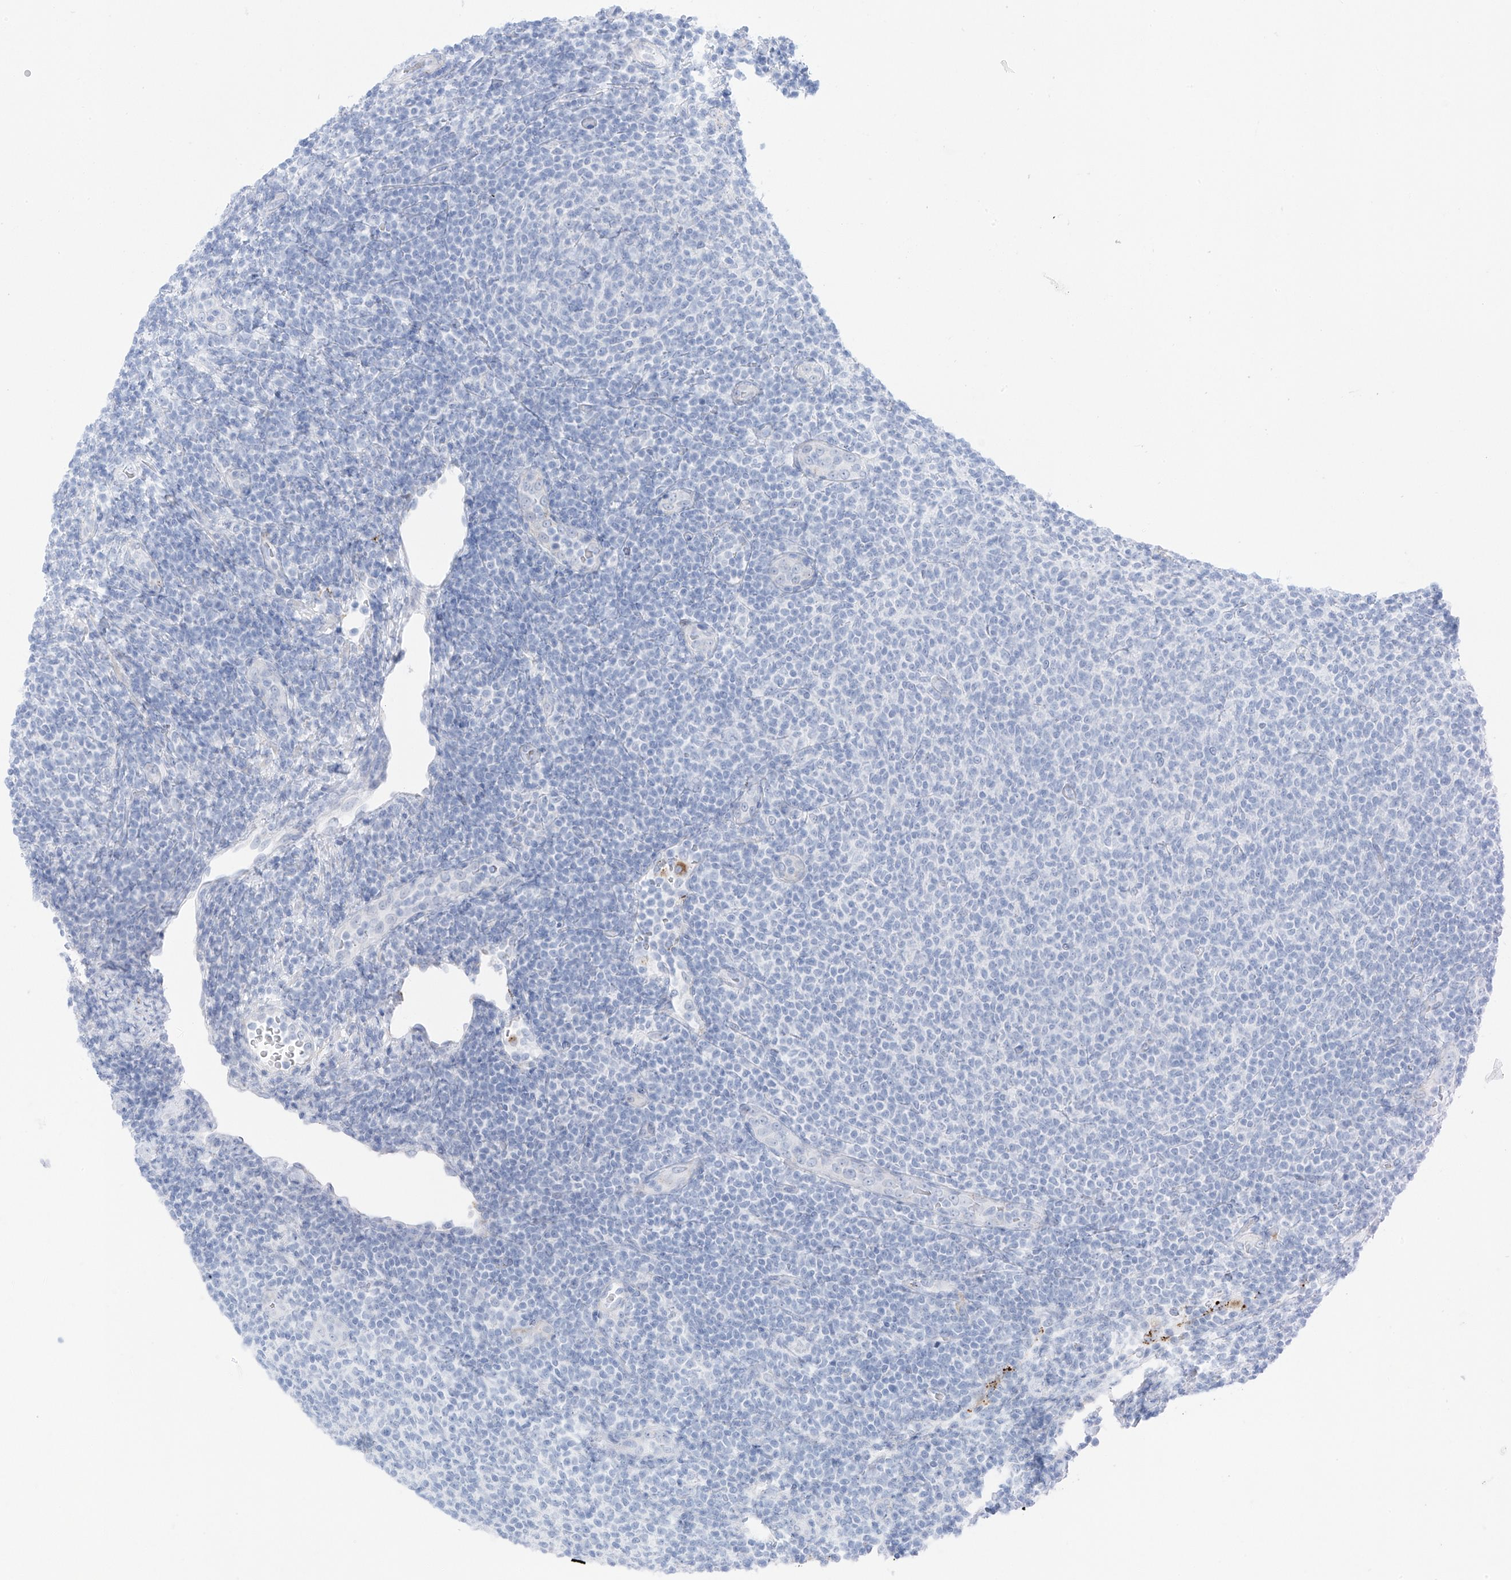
{"staining": {"intensity": "negative", "quantity": "none", "location": "none"}, "tissue": "lymphoma", "cell_type": "Tumor cells", "image_type": "cancer", "snomed": [{"axis": "morphology", "description": "Malignant lymphoma, non-Hodgkin's type, Low grade"}, {"axis": "topography", "description": "Lymph node"}], "caption": "Immunohistochemical staining of human lymphoma reveals no significant positivity in tumor cells.", "gene": "PSPH", "patient": {"sex": "male", "age": 66}}